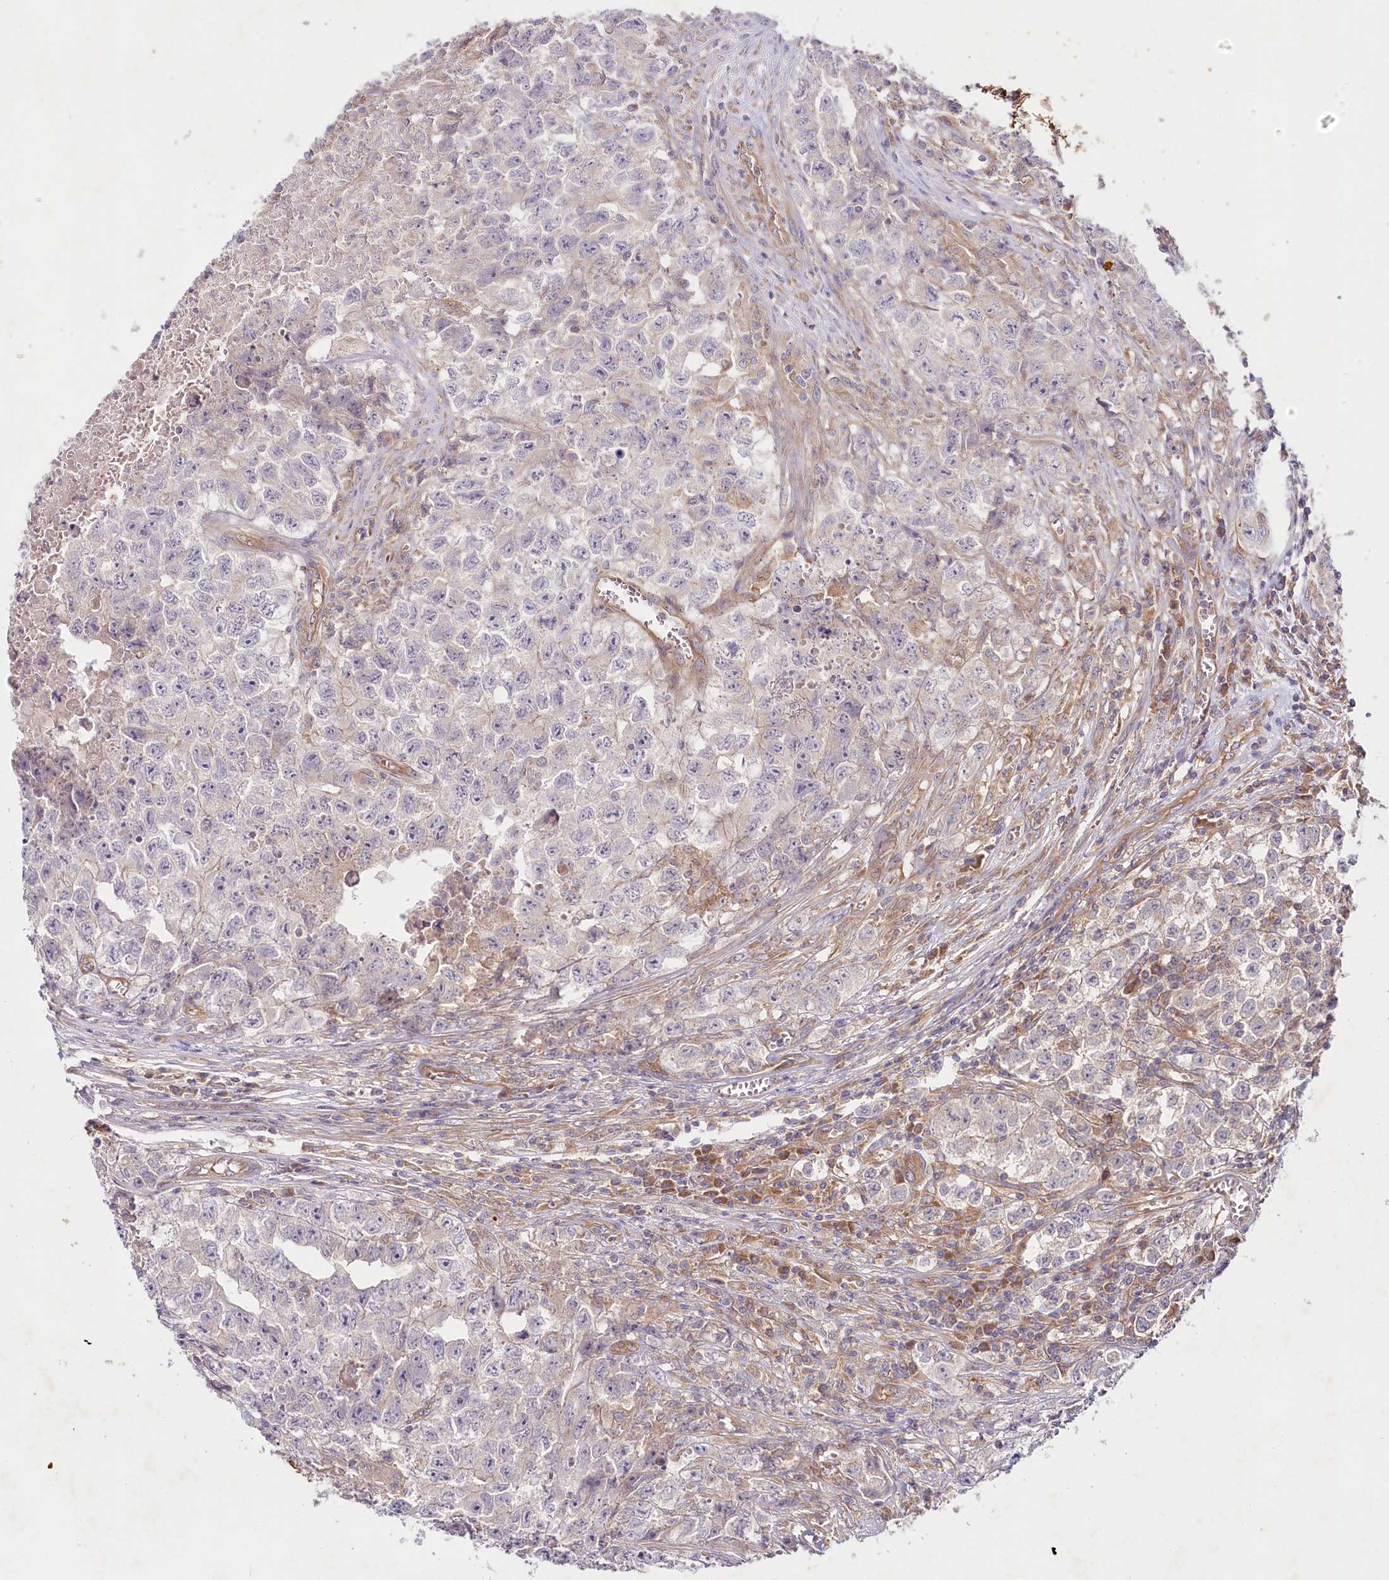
{"staining": {"intensity": "negative", "quantity": "none", "location": "none"}, "tissue": "testis cancer", "cell_type": "Tumor cells", "image_type": "cancer", "snomed": [{"axis": "morphology", "description": "Seminoma, NOS"}, {"axis": "morphology", "description": "Carcinoma, Embryonal, NOS"}, {"axis": "topography", "description": "Testis"}], "caption": "This is an immunohistochemistry (IHC) photomicrograph of testis cancer. There is no staining in tumor cells.", "gene": "TNIP1", "patient": {"sex": "male", "age": 43}}